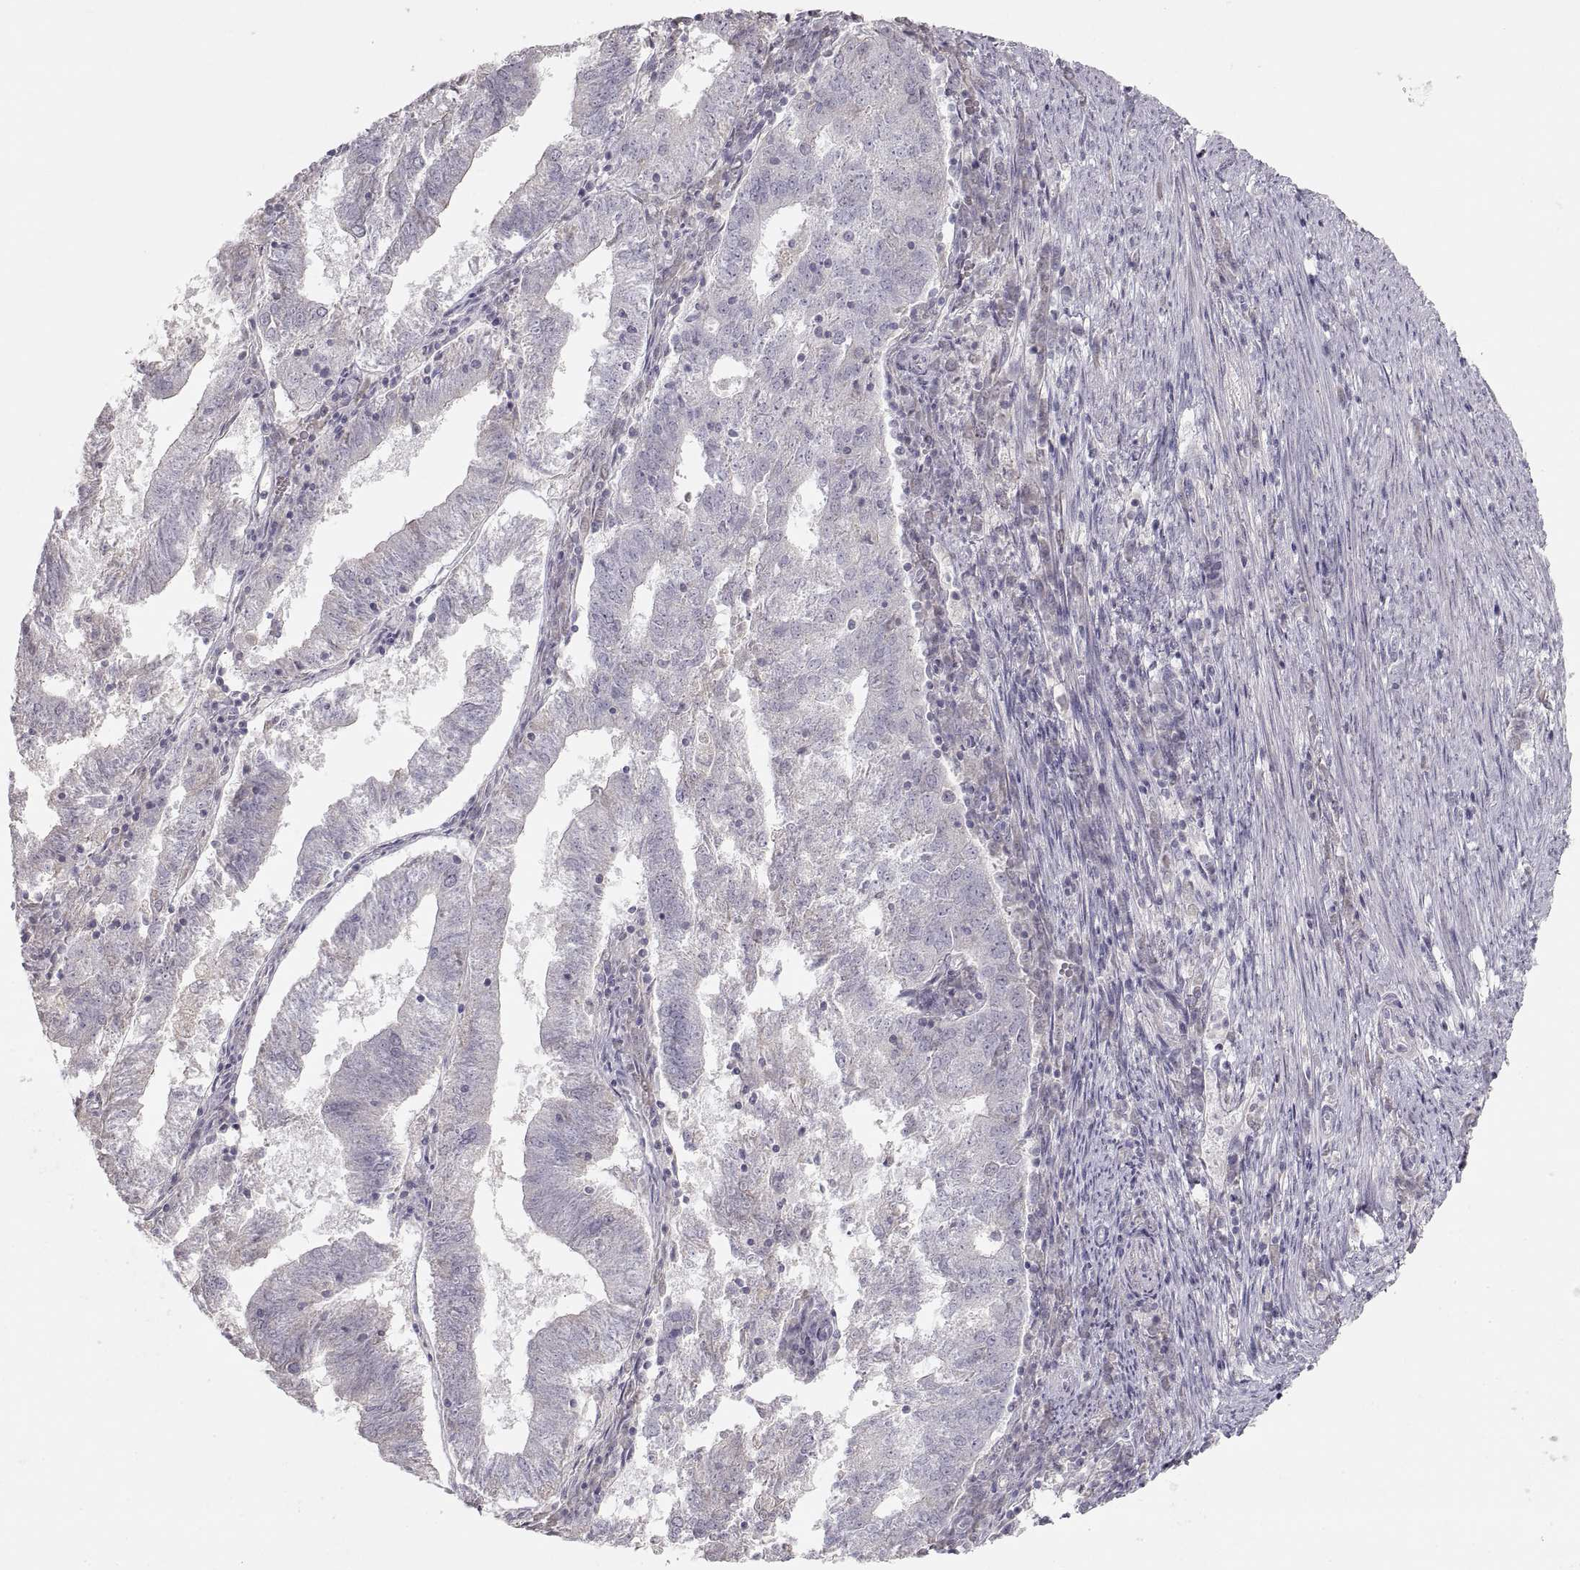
{"staining": {"intensity": "negative", "quantity": "none", "location": "none"}, "tissue": "endometrial cancer", "cell_type": "Tumor cells", "image_type": "cancer", "snomed": [{"axis": "morphology", "description": "Adenocarcinoma, NOS"}, {"axis": "topography", "description": "Endometrium"}], "caption": "Tumor cells show no significant expression in endometrial adenocarcinoma.", "gene": "PCSK2", "patient": {"sex": "female", "age": 82}}